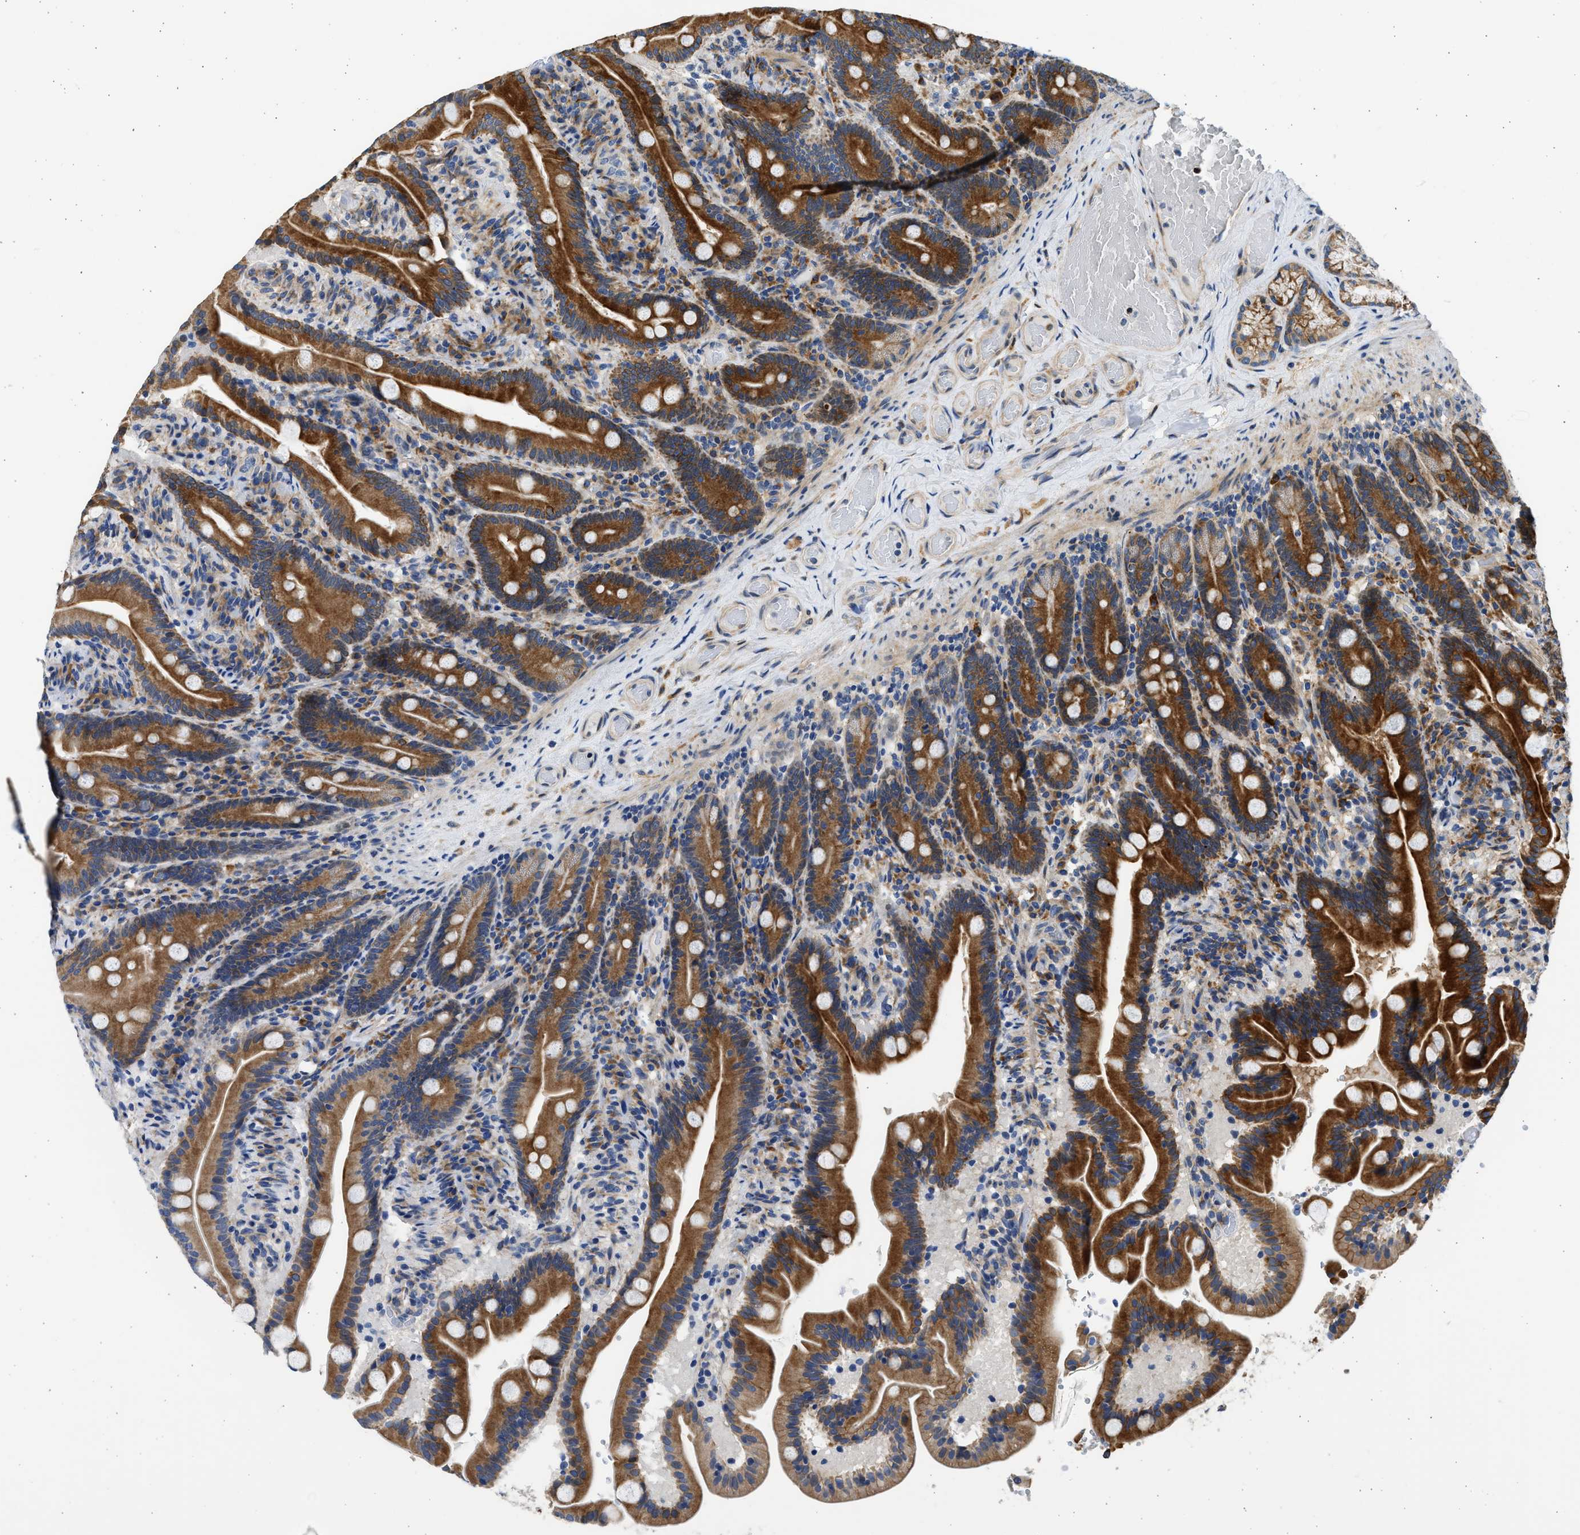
{"staining": {"intensity": "strong", "quantity": ">75%", "location": "cytoplasmic/membranous"}, "tissue": "duodenum", "cell_type": "Glandular cells", "image_type": "normal", "snomed": [{"axis": "morphology", "description": "Normal tissue, NOS"}, {"axis": "topography", "description": "Duodenum"}], "caption": "This micrograph exhibits immunohistochemistry (IHC) staining of normal human duodenum, with high strong cytoplasmic/membranous staining in approximately >75% of glandular cells.", "gene": "PLD2", "patient": {"sex": "male", "age": 54}}